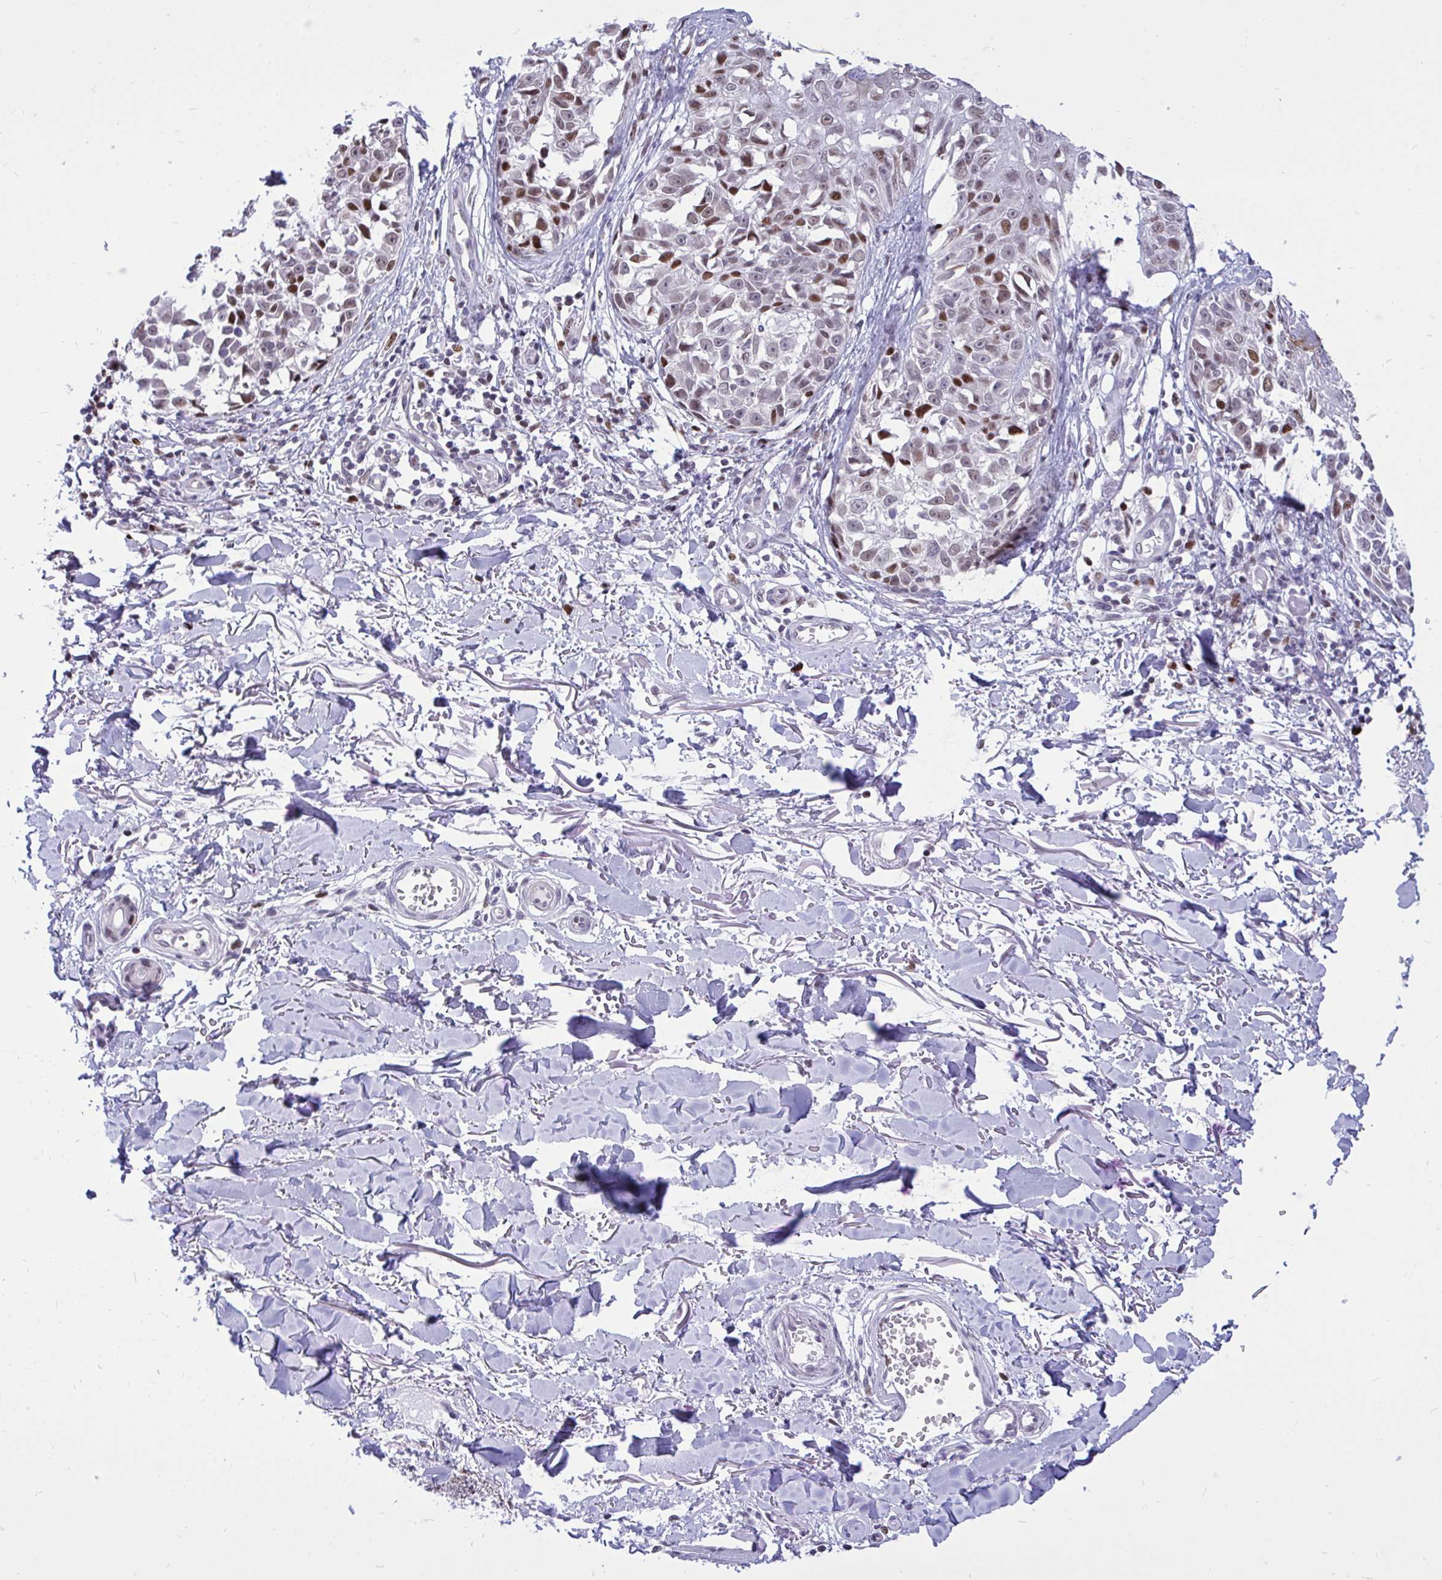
{"staining": {"intensity": "strong", "quantity": "25%-75%", "location": "nuclear"}, "tissue": "melanoma", "cell_type": "Tumor cells", "image_type": "cancer", "snomed": [{"axis": "morphology", "description": "Malignant melanoma, NOS"}, {"axis": "topography", "description": "Skin"}], "caption": "Tumor cells exhibit strong nuclear expression in approximately 25%-75% of cells in melanoma.", "gene": "C1QL2", "patient": {"sex": "male", "age": 73}}